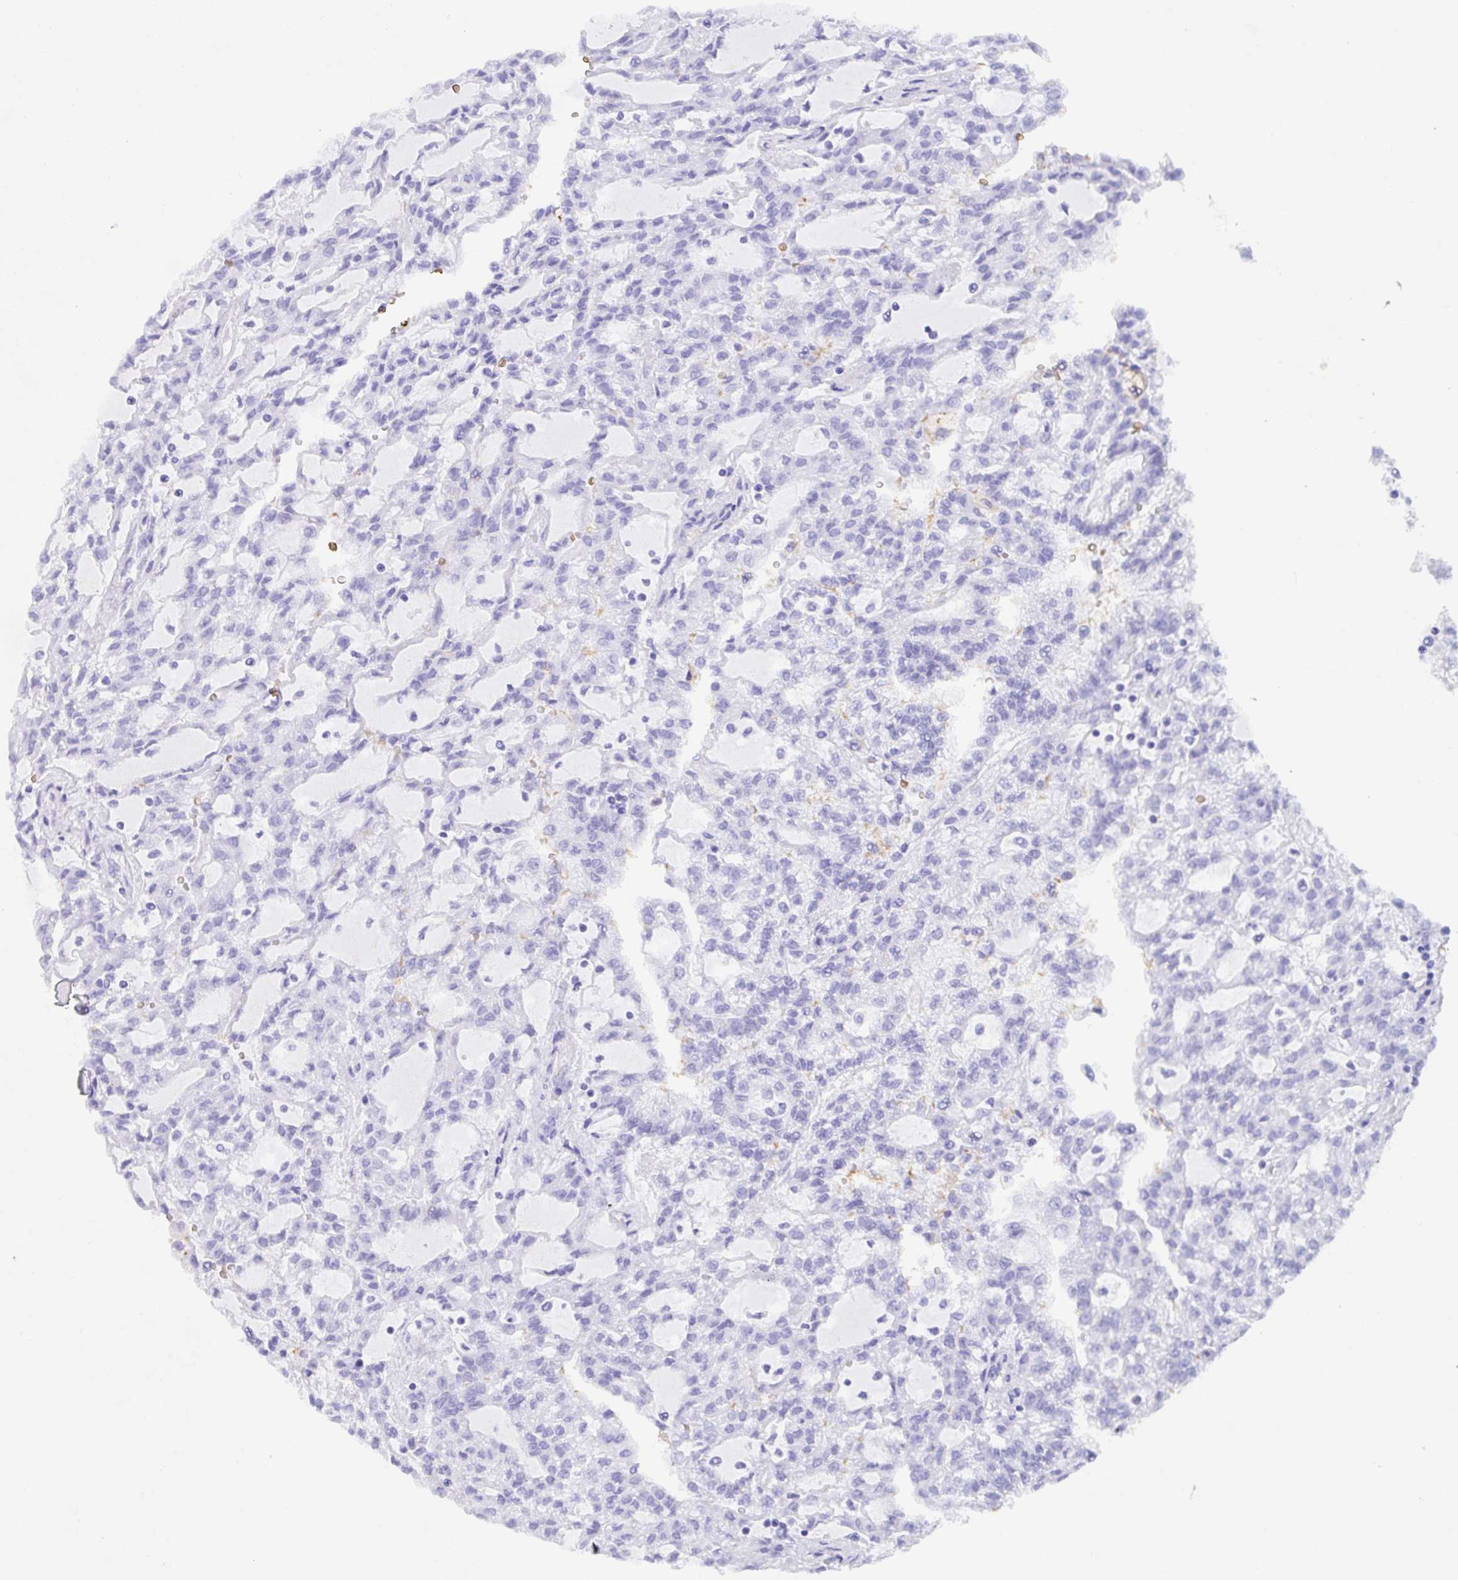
{"staining": {"intensity": "negative", "quantity": "none", "location": "none"}, "tissue": "renal cancer", "cell_type": "Tumor cells", "image_type": "cancer", "snomed": [{"axis": "morphology", "description": "Adenocarcinoma, NOS"}, {"axis": "topography", "description": "Kidney"}], "caption": "Tumor cells show no significant protein expression in renal adenocarcinoma.", "gene": "ANK1", "patient": {"sex": "male", "age": 63}}